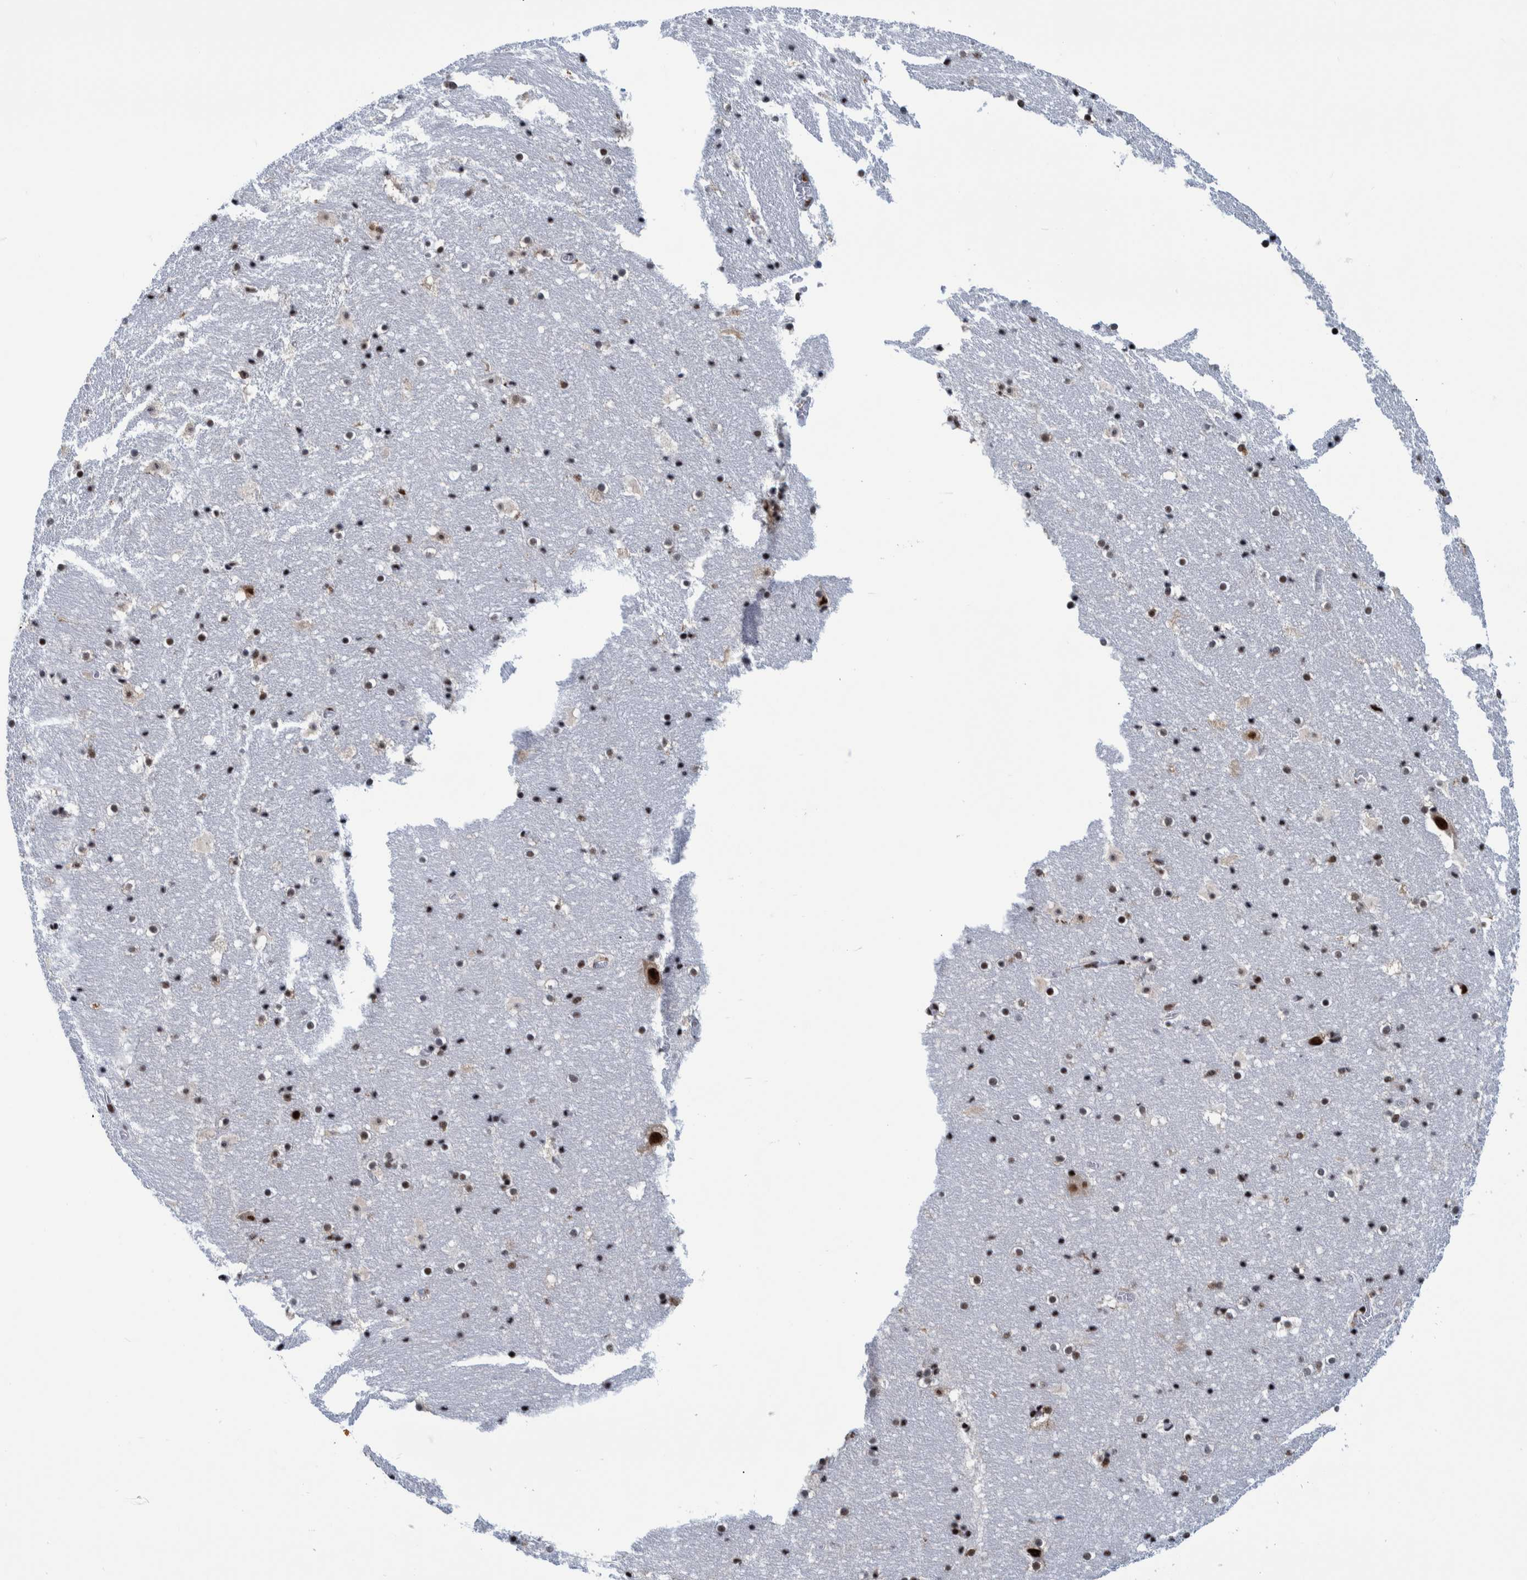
{"staining": {"intensity": "moderate", "quantity": ">75%", "location": "nuclear"}, "tissue": "hippocampus", "cell_type": "Glial cells", "image_type": "normal", "snomed": [{"axis": "morphology", "description": "Normal tissue, NOS"}, {"axis": "topography", "description": "Hippocampus"}], "caption": "IHC micrograph of benign hippocampus: human hippocampus stained using immunohistochemistry (IHC) reveals medium levels of moderate protein expression localized specifically in the nuclear of glial cells, appearing as a nuclear brown color.", "gene": "EFTUD2", "patient": {"sex": "male", "age": 45}}